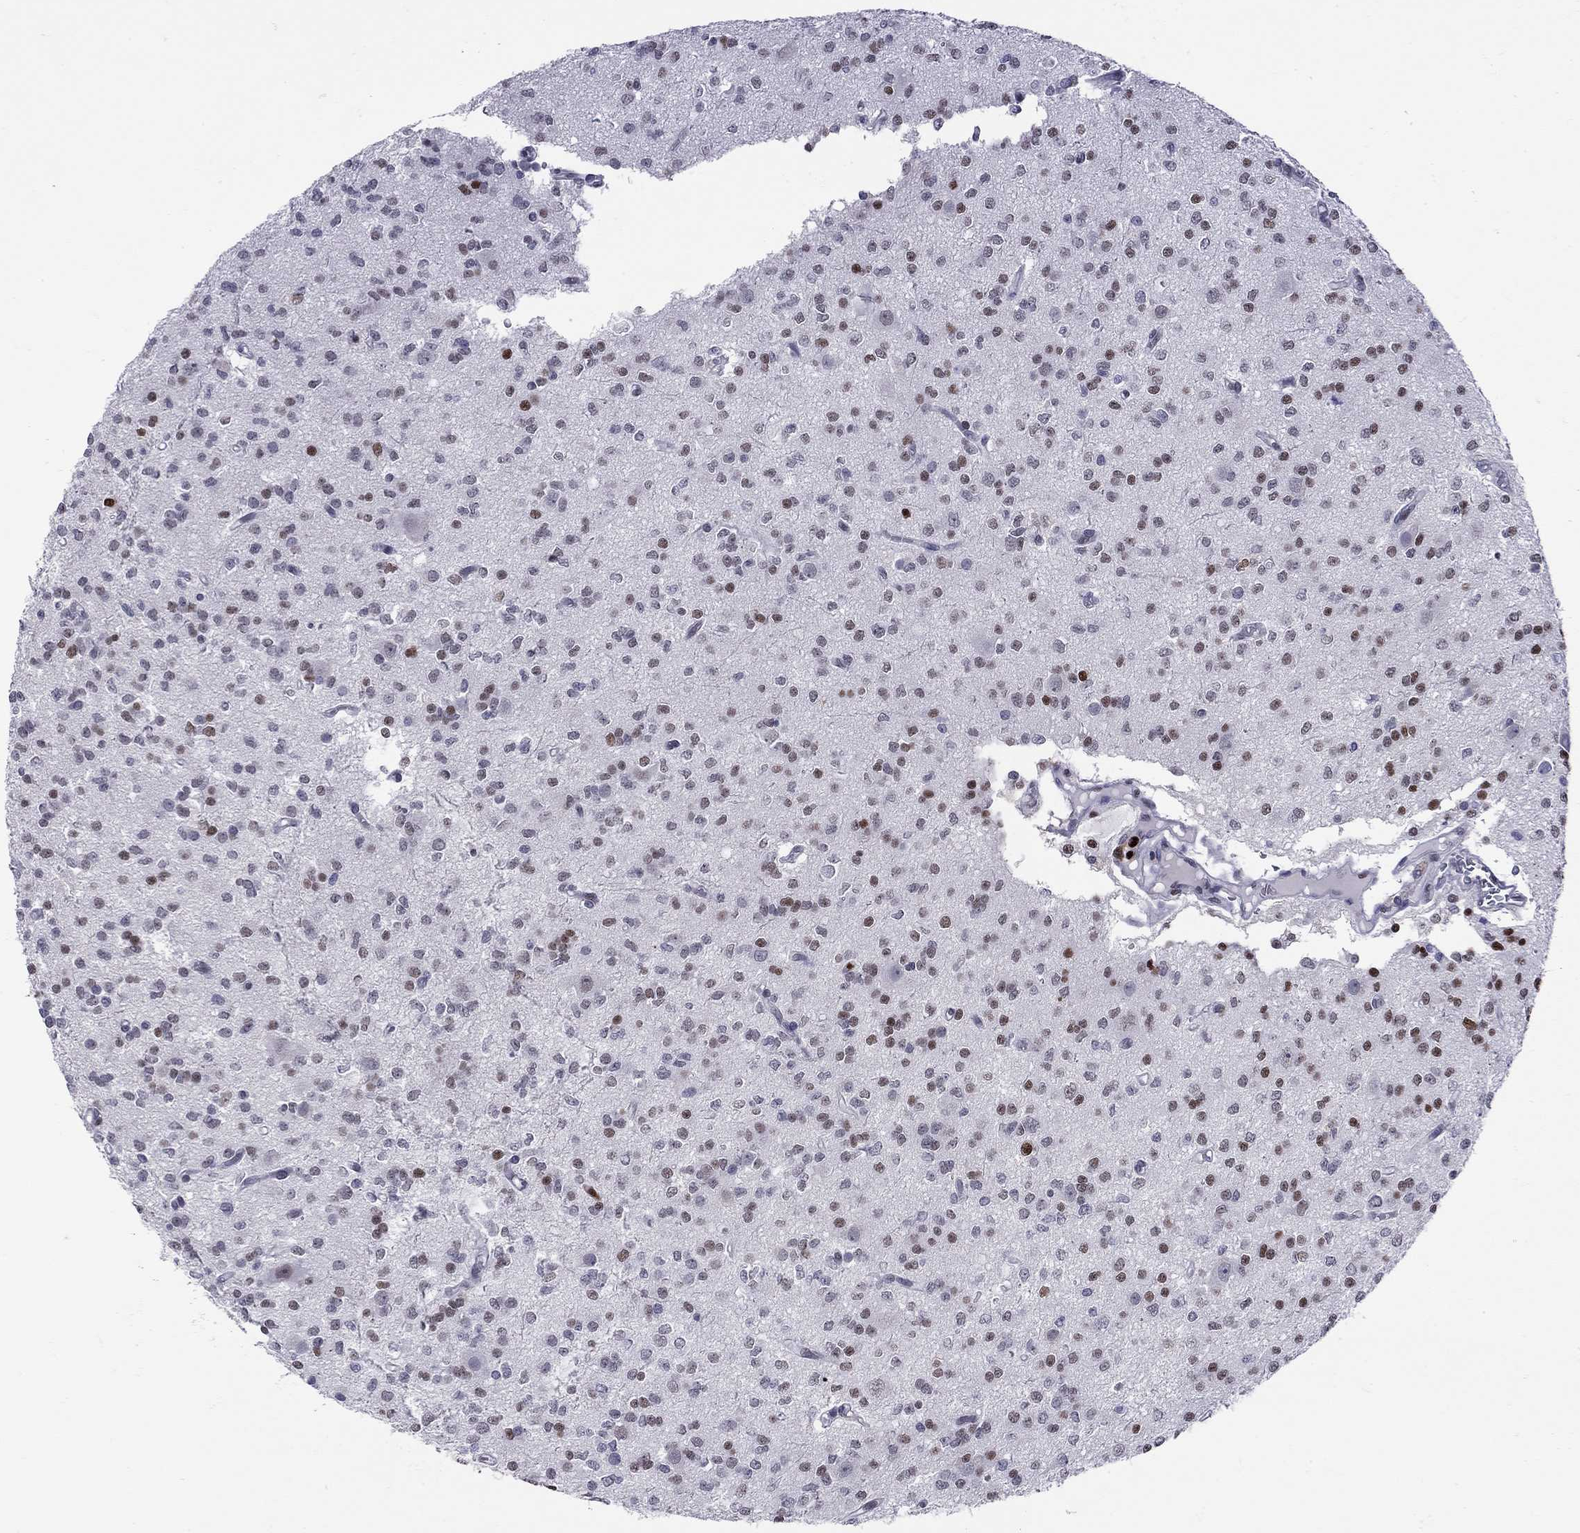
{"staining": {"intensity": "strong", "quantity": "25%-75%", "location": "nuclear"}, "tissue": "glioma", "cell_type": "Tumor cells", "image_type": "cancer", "snomed": [{"axis": "morphology", "description": "Glioma, malignant, Low grade"}, {"axis": "topography", "description": "Brain"}], "caption": "Immunohistochemical staining of low-grade glioma (malignant) reveals high levels of strong nuclear positivity in approximately 25%-75% of tumor cells.", "gene": "PCGF3", "patient": {"sex": "male", "age": 27}}